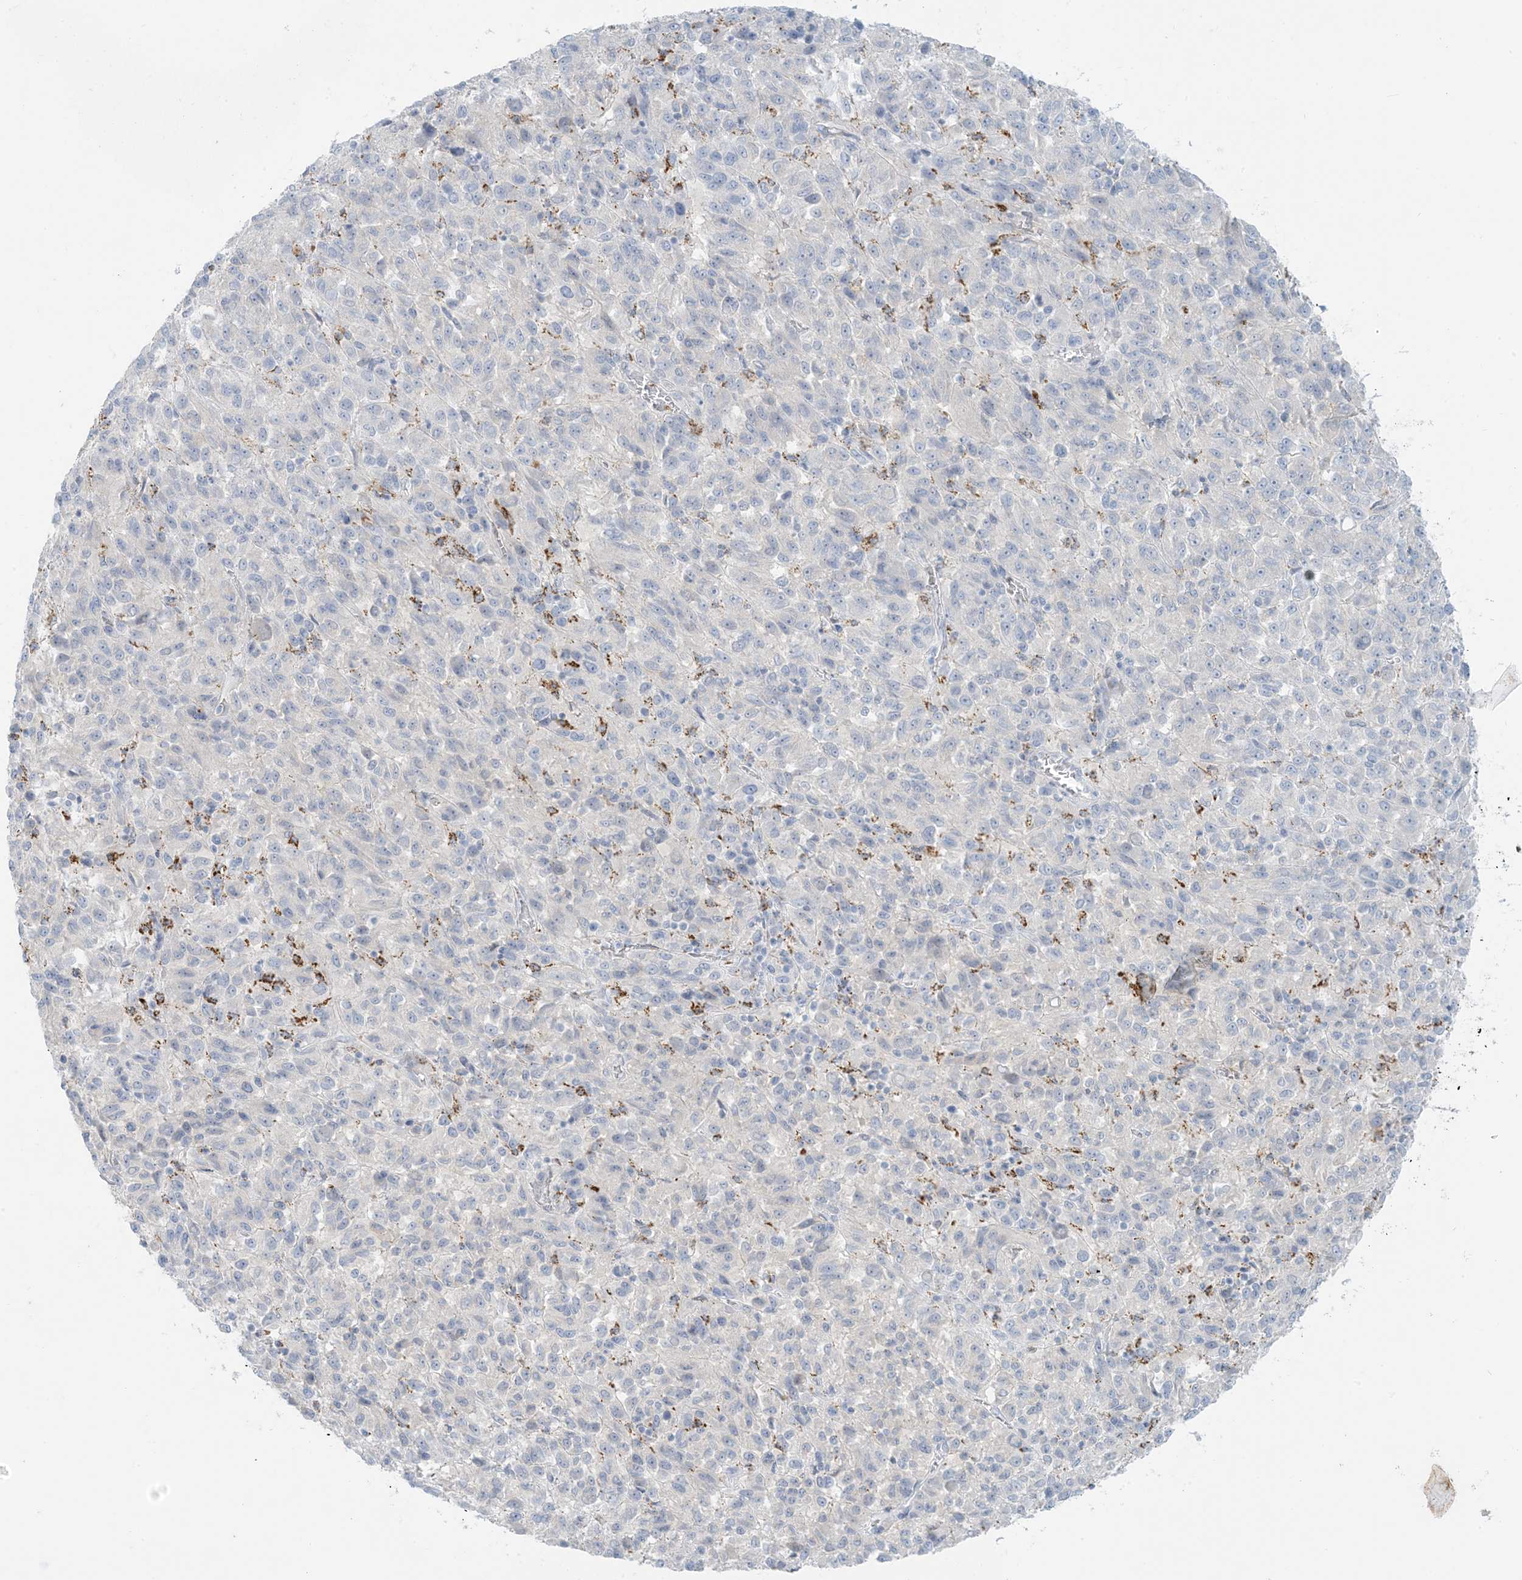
{"staining": {"intensity": "negative", "quantity": "none", "location": "none"}, "tissue": "melanoma", "cell_type": "Tumor cells", "image_type": "cancer", "snomed": [{"axis": "morphology", "description": "Malignant melanoma, Metastatic site"}, {"axis": "topography", "description": "Lung"}], "caption": "High magnification brightfield microscopy of malignant melanoma (metastatic site) stained with DAB (brown) and counterstained with hematoxylin (blue): tumor cells show no significant positivity.", "gene": "ZDHHC4", "patient": {"sex": "male", "age": 64}}